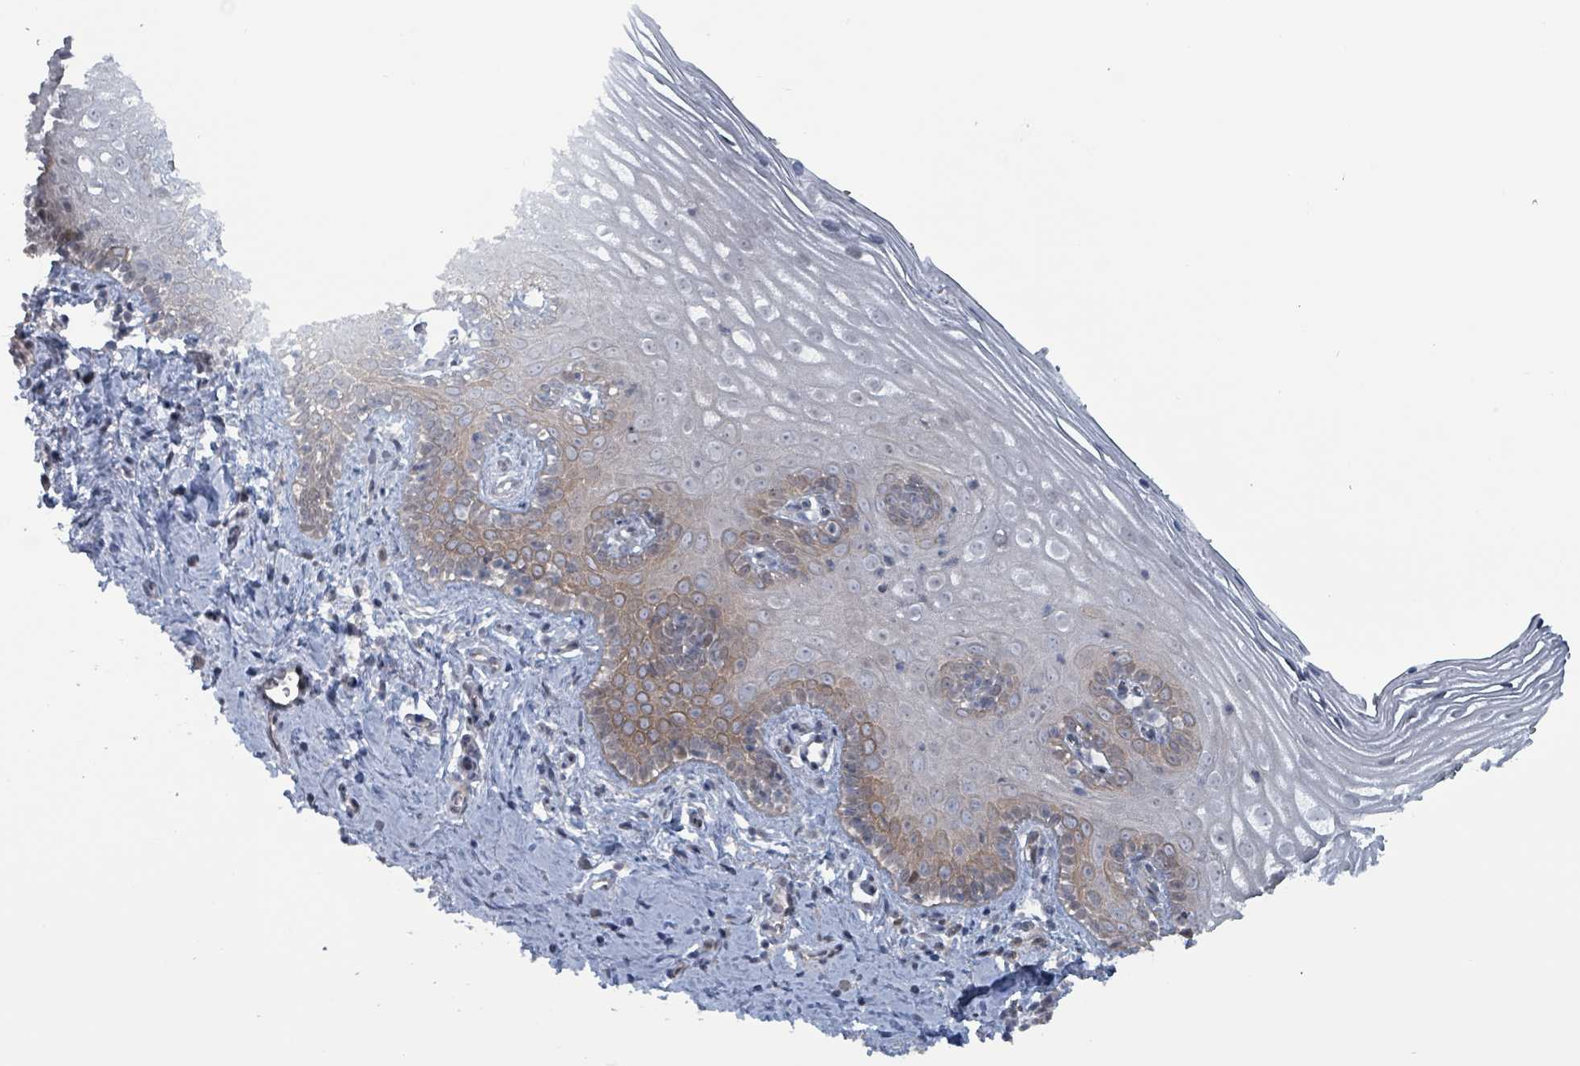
{"staining": {"intensity": "moderate", "quantity": "25%-75%", "location": "nuclear"}, "tissue": "cervix", "cell_type": "Glandular cells", "image_type": "normal", "snomed": [{"axis": "morphology", "description": "Normal tissue, NOS"}, {"axis": "topography", "description": "Cervix"}], "caption": "A high-resolution photomicrograph shows immunohistochemistry (IHC) staining of normal cervix, which exhibits moderate nuclear positivity in about 25%-75% of glandular cells.", "gene": "BIVM", "patient": {"sex": "female", "age": 44}}